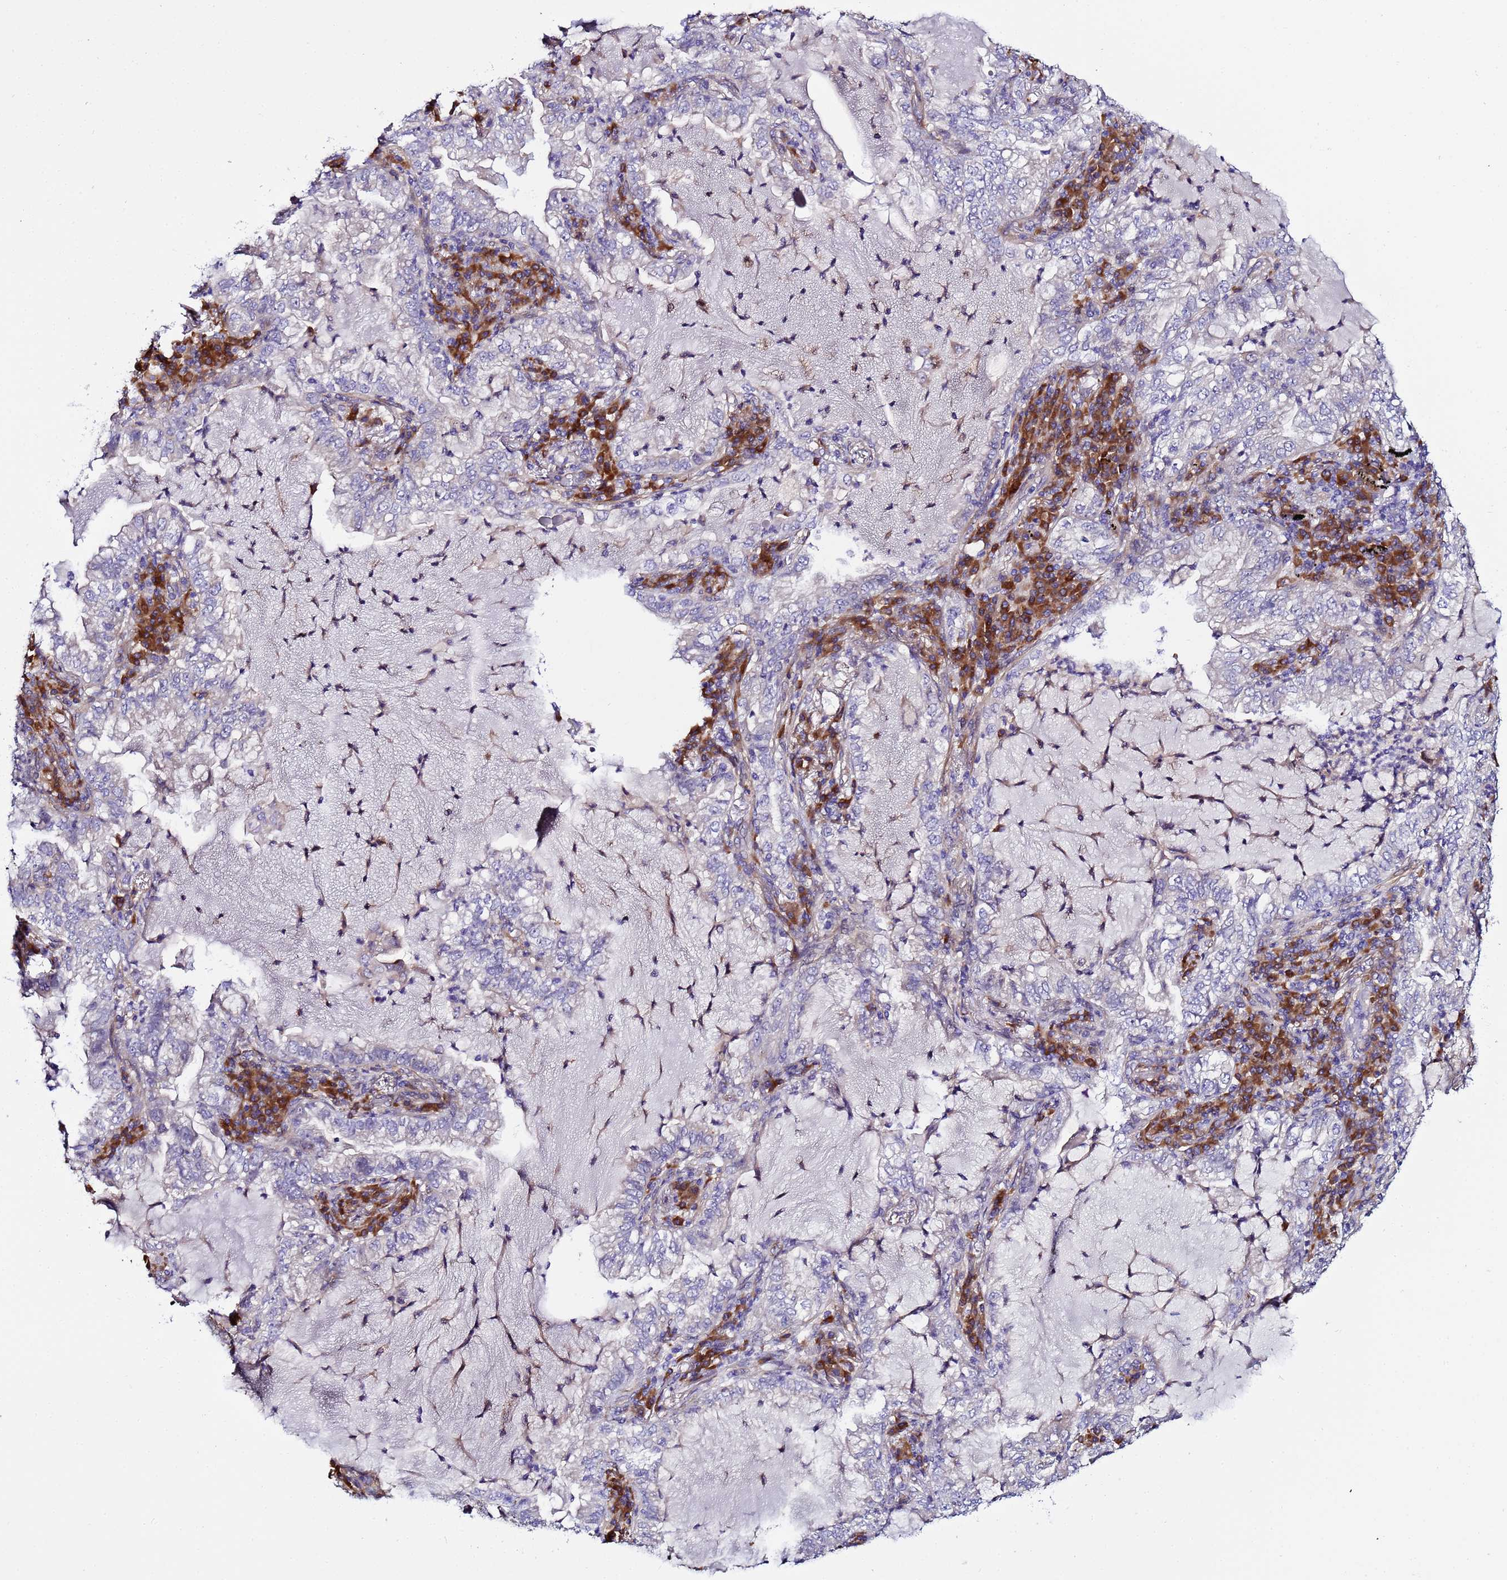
{"staining": {"intensity": "negative", "quantity": "none", "location": "none"}, "tissue": "lung cancer", "cell_type": "Tumor cells", "image_type": "cancer", "snomed": [{"axis": "morphology", "description": "Adenocarcinoma, NOS"}, {"axis": "topography", "description": "Lung"}], "caption": "The histopathology image displays no significant staining in tumor cells of adenocarcinoma (lung).", "gene": "JRKL", "patient": {"sex": "female", "age": 73}}